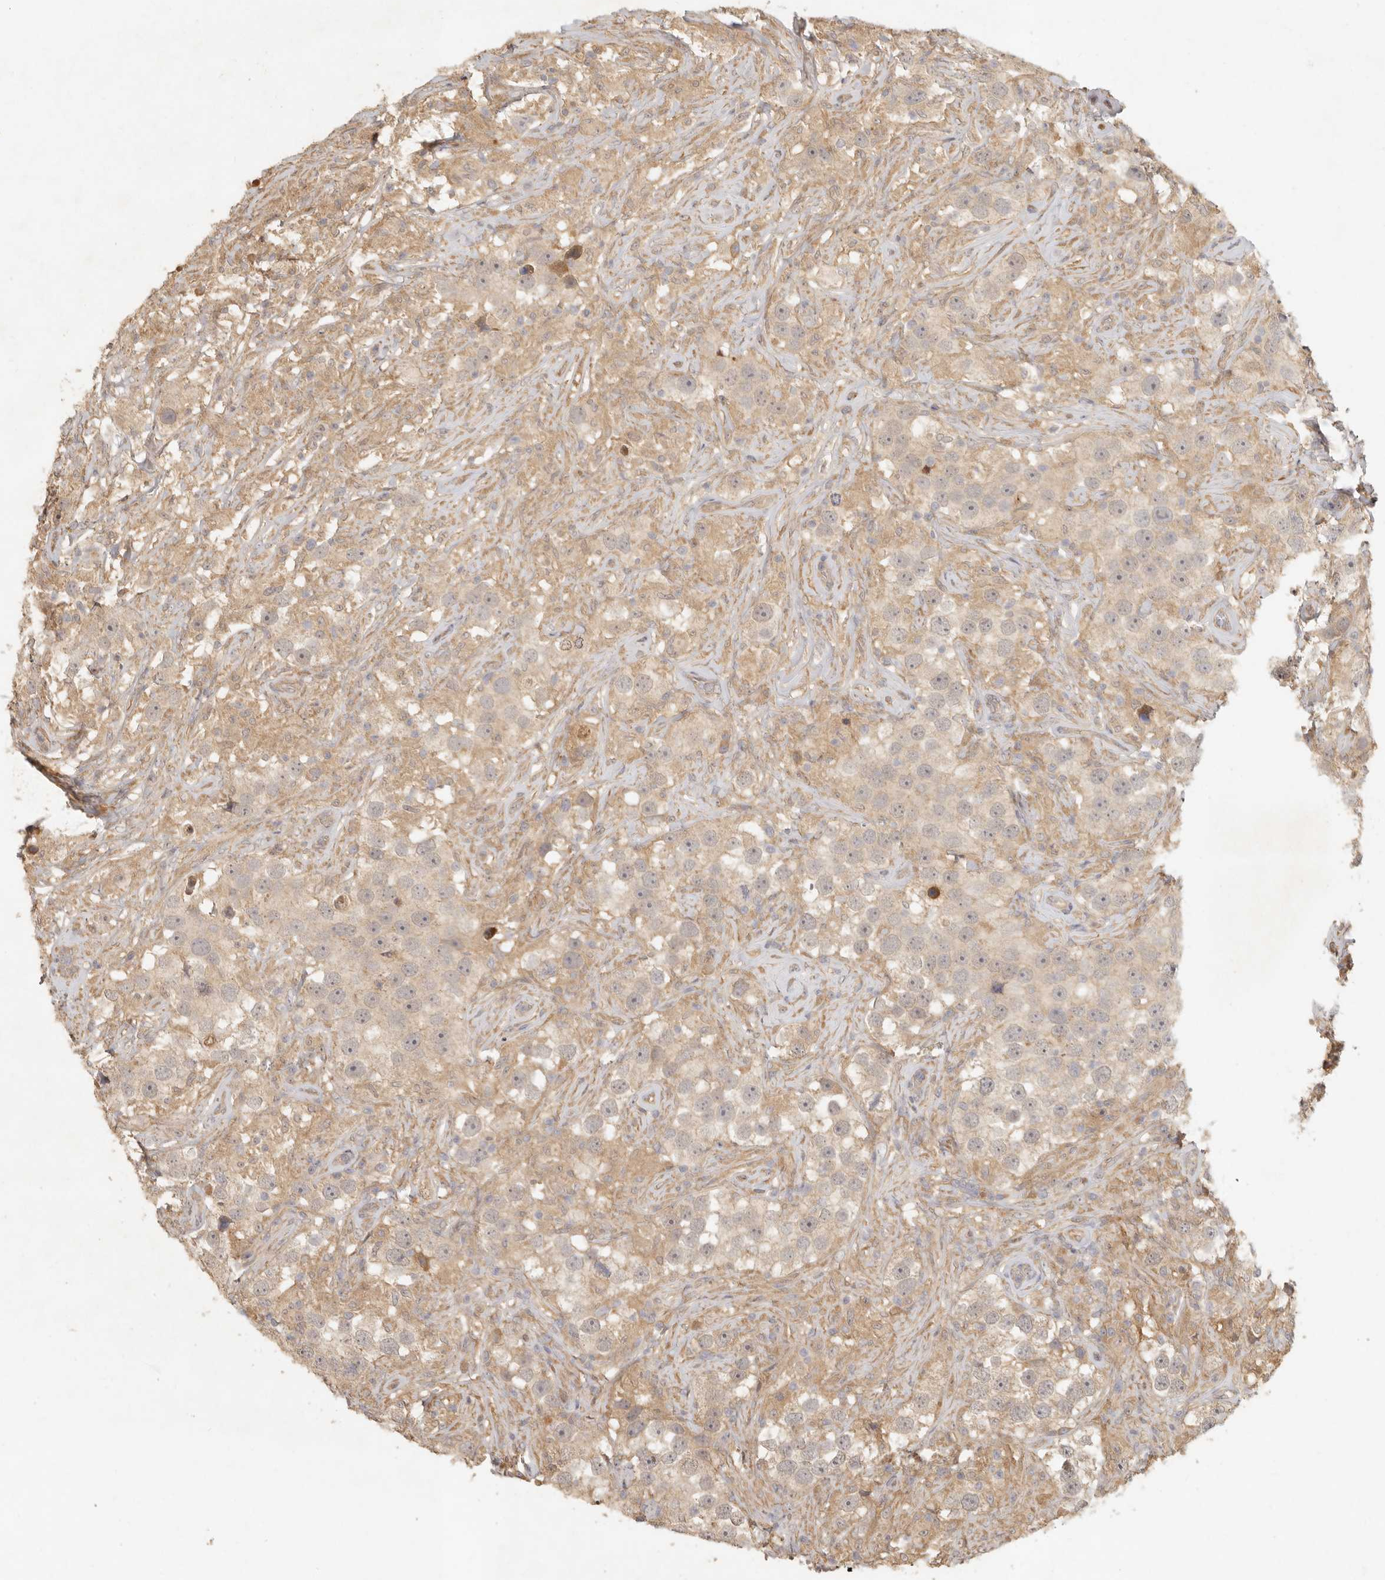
{"staining": {"intensity": "weak", "quantity": ">75%", "location": "cytoplasmic/membranous"}, "tissue": "testis cancer", "cell_type": "Tumor cells", "image_type": "cancer", "snomed": [{"axis": "morphology", "description": "Seminoma, NOS"}, {"axis": "topography", "description": "Testis"}], "caption": "An immunohistochemistry (IHC) micrograph of tumor tissue is shown. Protein staining in brown shows weak cytoplasmic/membranous positivity in testis cancer within tumor cells.", "gene": "VIPR1", "patient": {"sex": "male", "age": 49}}